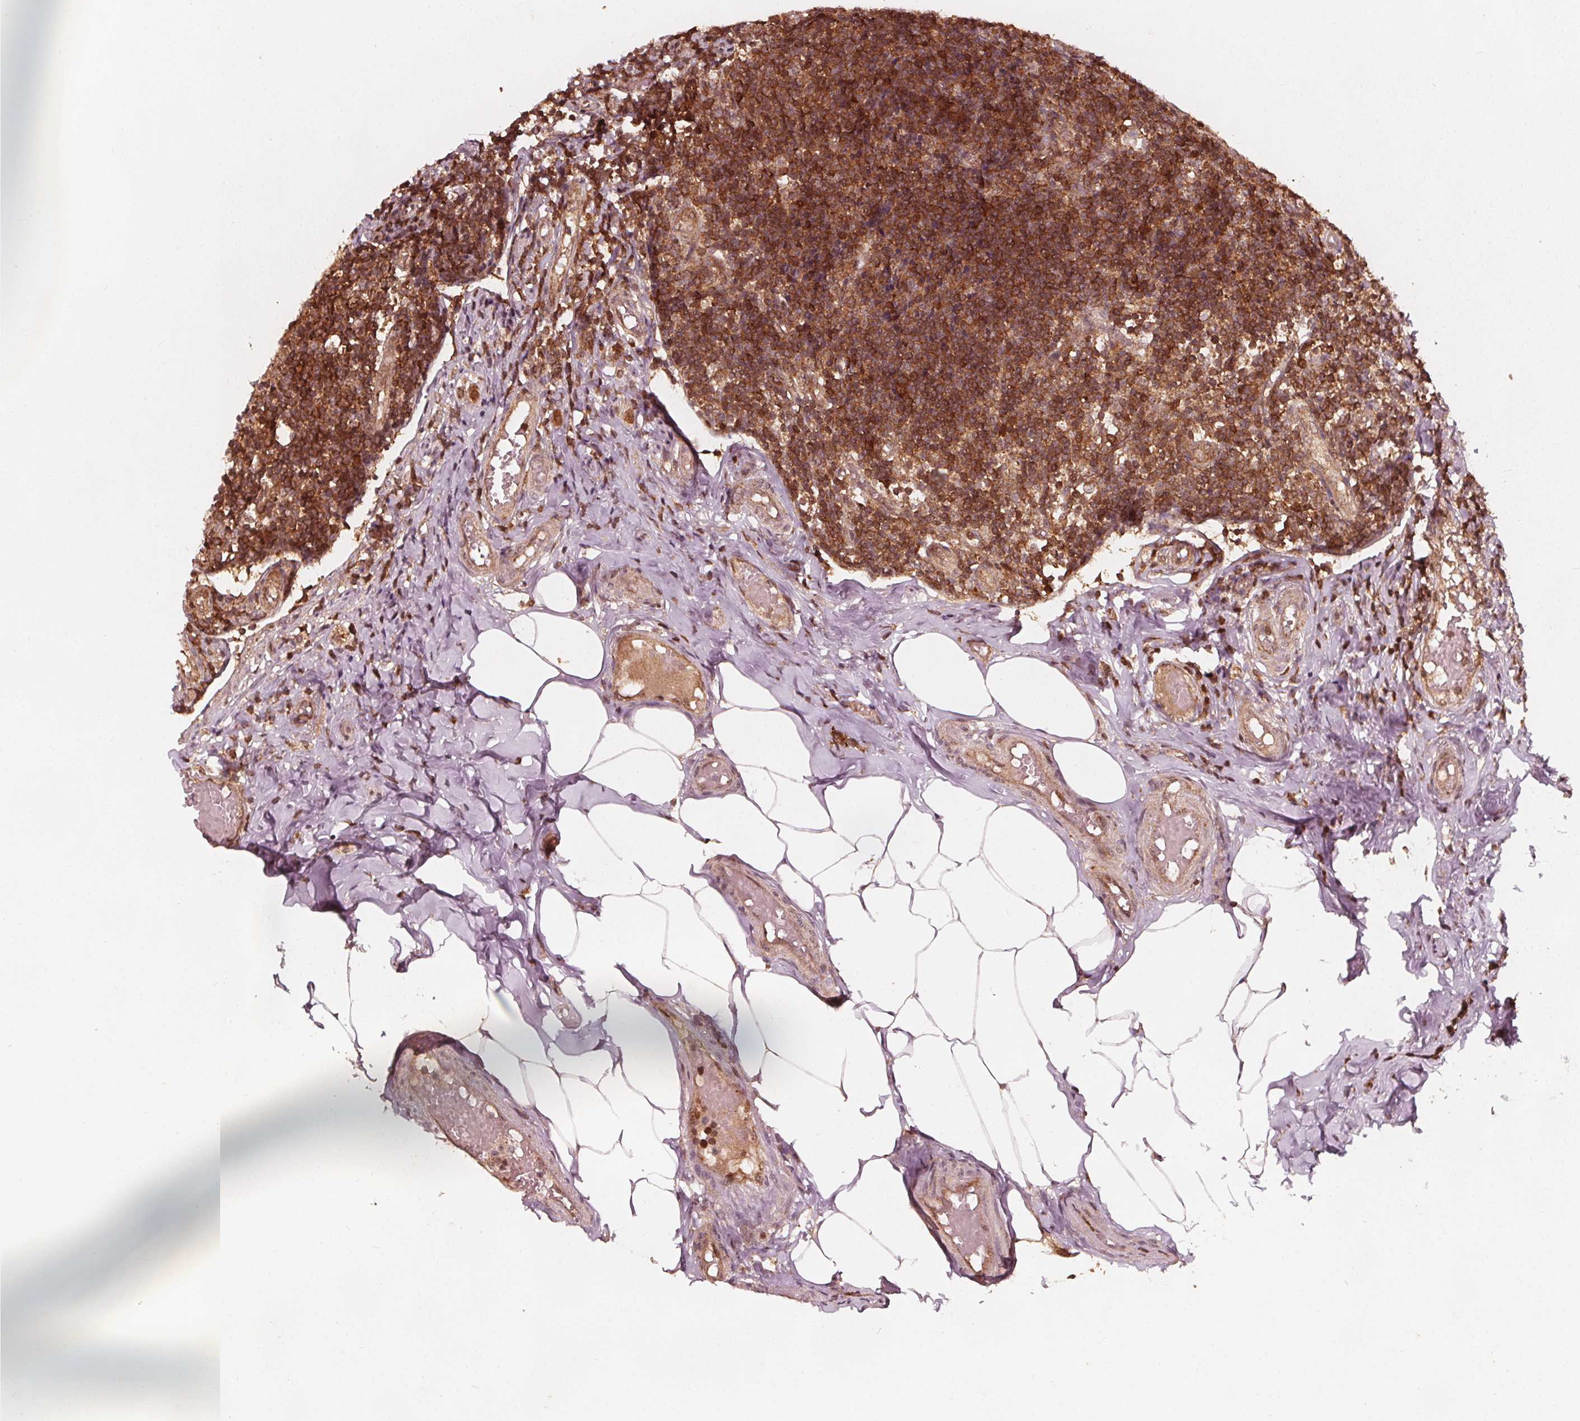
{"staining": {"intensity": "strong", "quantity": ">75%", "location": "cytoplasmic/membranous"}, "tissue": "appendix", "cell_type": "Glandular cells", "image_type": "normal", "snomed": [{"axis": "morphology", "description": "Normal tissue, NOS"}, {"axis": "topography", "description": "Appendix"}], "caption": "Immunohistochemistry (DAB (3,3'-diaminobenzidine)) staining of benign human appendix displays strong cytoplasmic/membranous protein staining in about >75% of glandular cells. (IHC, brightfield microscopy, high magnification).", "gene": "AIP", "patient": {"sex": "female", "age": 32}}